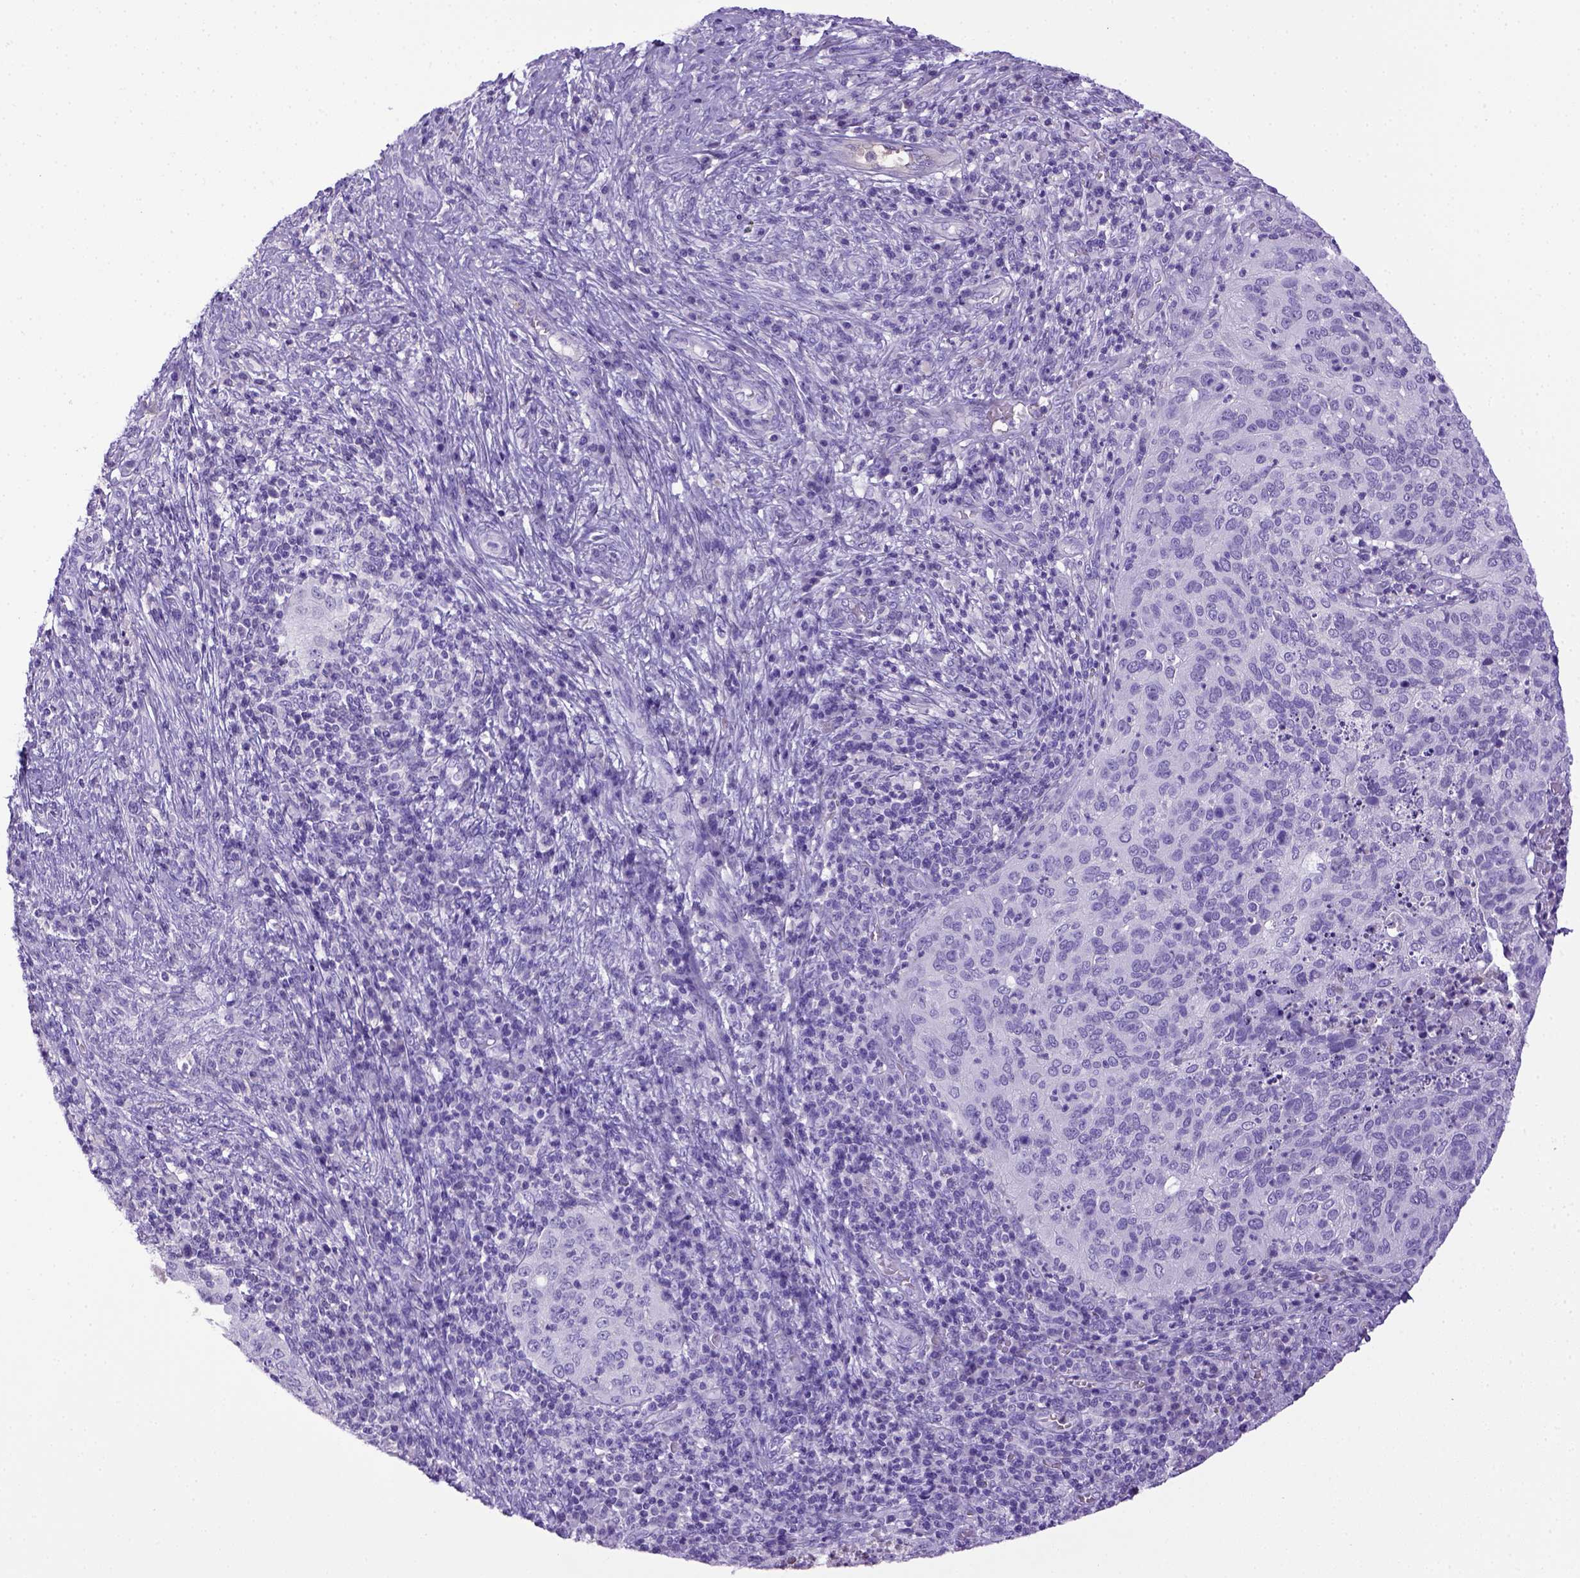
{"staining": {"intensity": "negative", "quantity": "none", "location": "none"}, "tissue": "cervical cancer", "cell_type": "Tumor cells", "image_type": "cancer", "snomed": [{"axis": "morphology", "description": "Squamous cell carcinoma, NOS"}, {"axis": "topography", "description": "Cervix"}], "caption": "Cervical cancer was stained to show a protein in brown. There is no significant positivity in tumor cells. (DAB (3,3'-diaminobenzidine) immunohistochemistry, high magnification).", "gene": "ITIH4", "patient": {"sex": "female", "age": 39}}